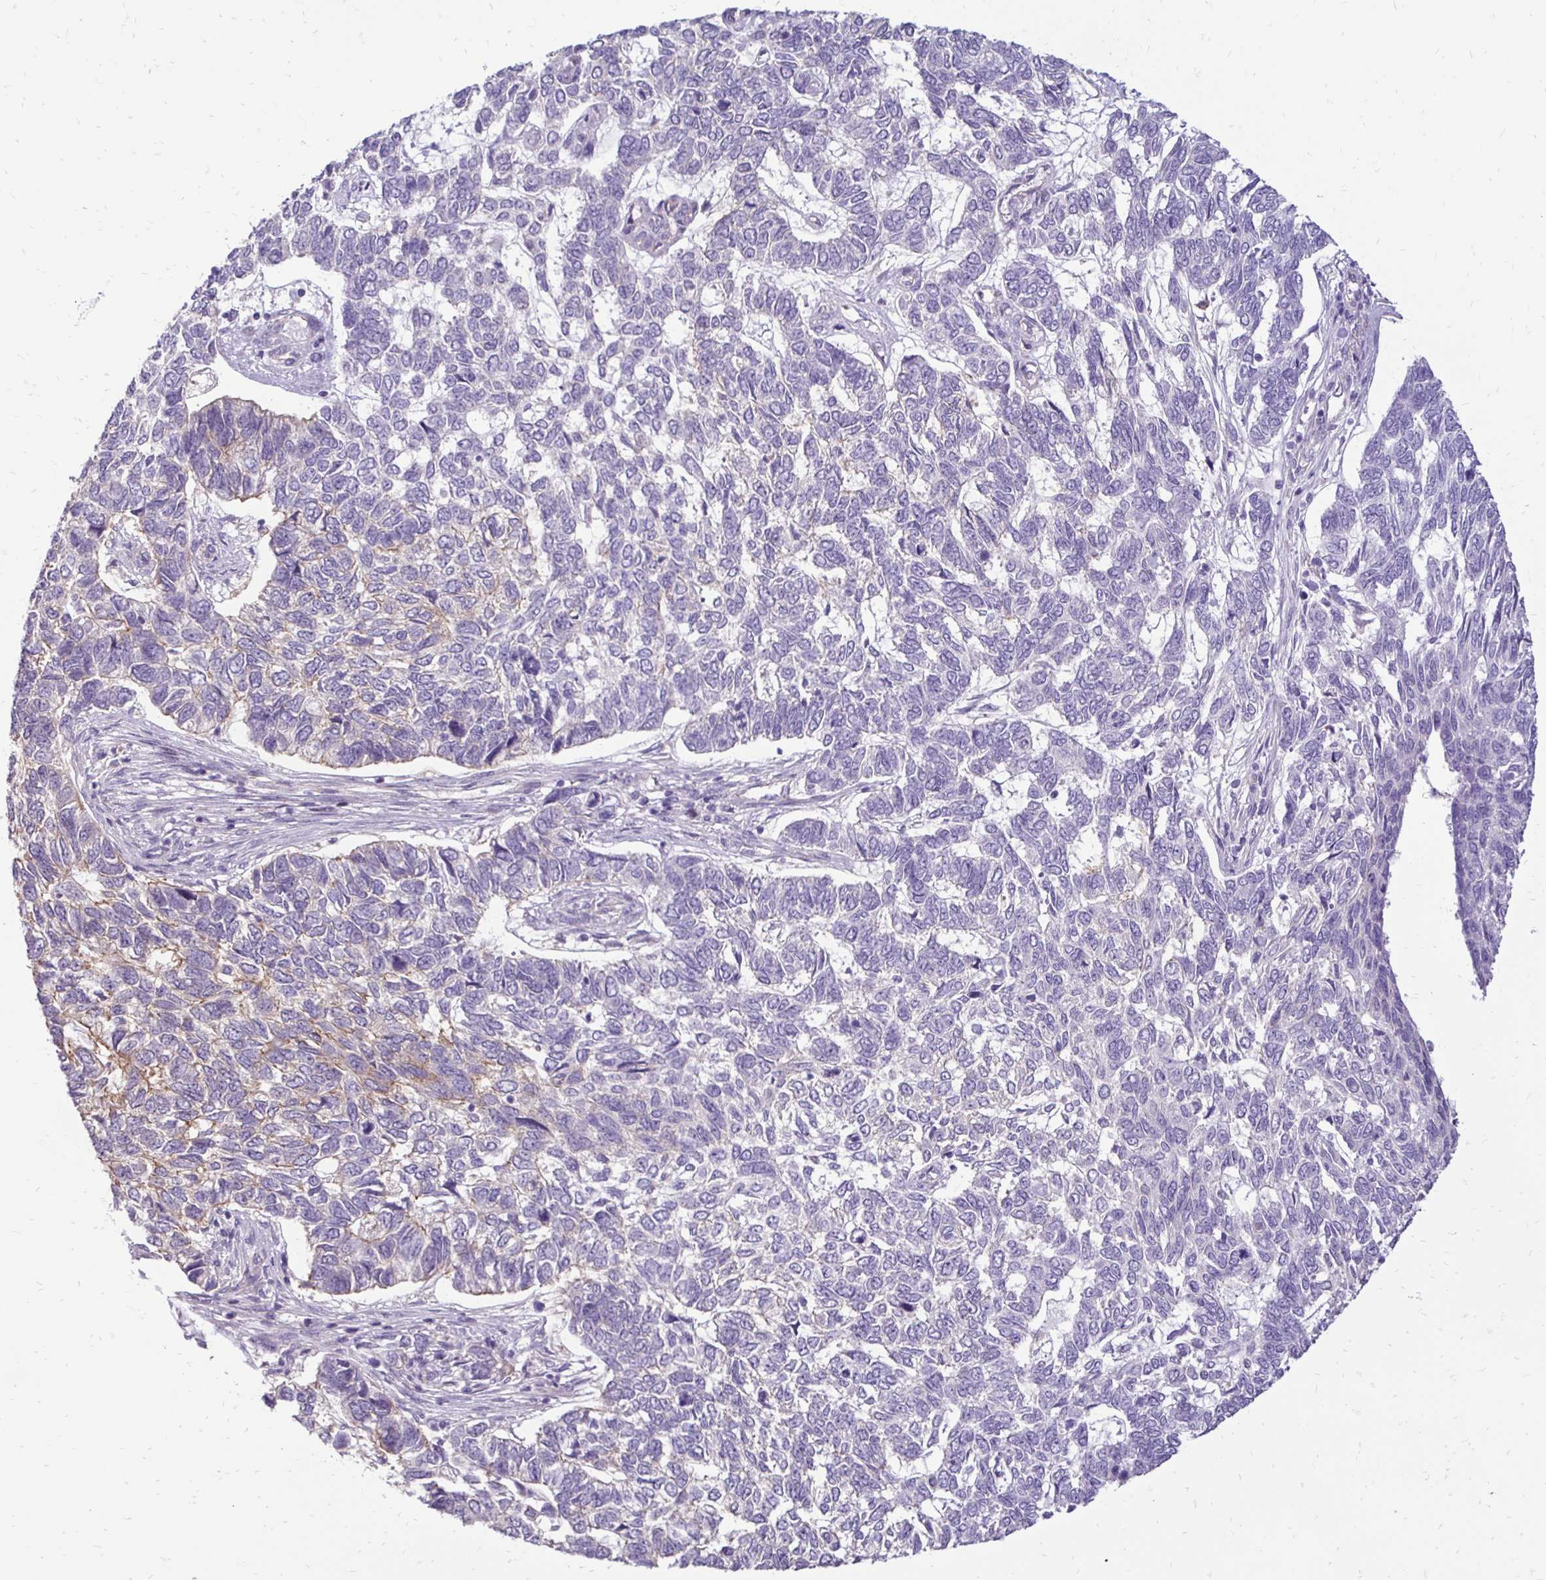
{"staining": {"intensity": "negative", "quantity": "none", "location": "none"}, "tissue": "skin cancer", "cell_type": "Tumor cells", "image_type": "cancer", "snomed": [{"axis": "morphology", "description": "Basal cell carcinoma"}, {"axis": "topography", "description": "Skin"}], "caption": "A histopathology image of human skin cancer (basal cell carcinoma) is negative for staining in tumor cells.", "gene": "GAS2", "patient": {"sex": "female", "age": 65}}